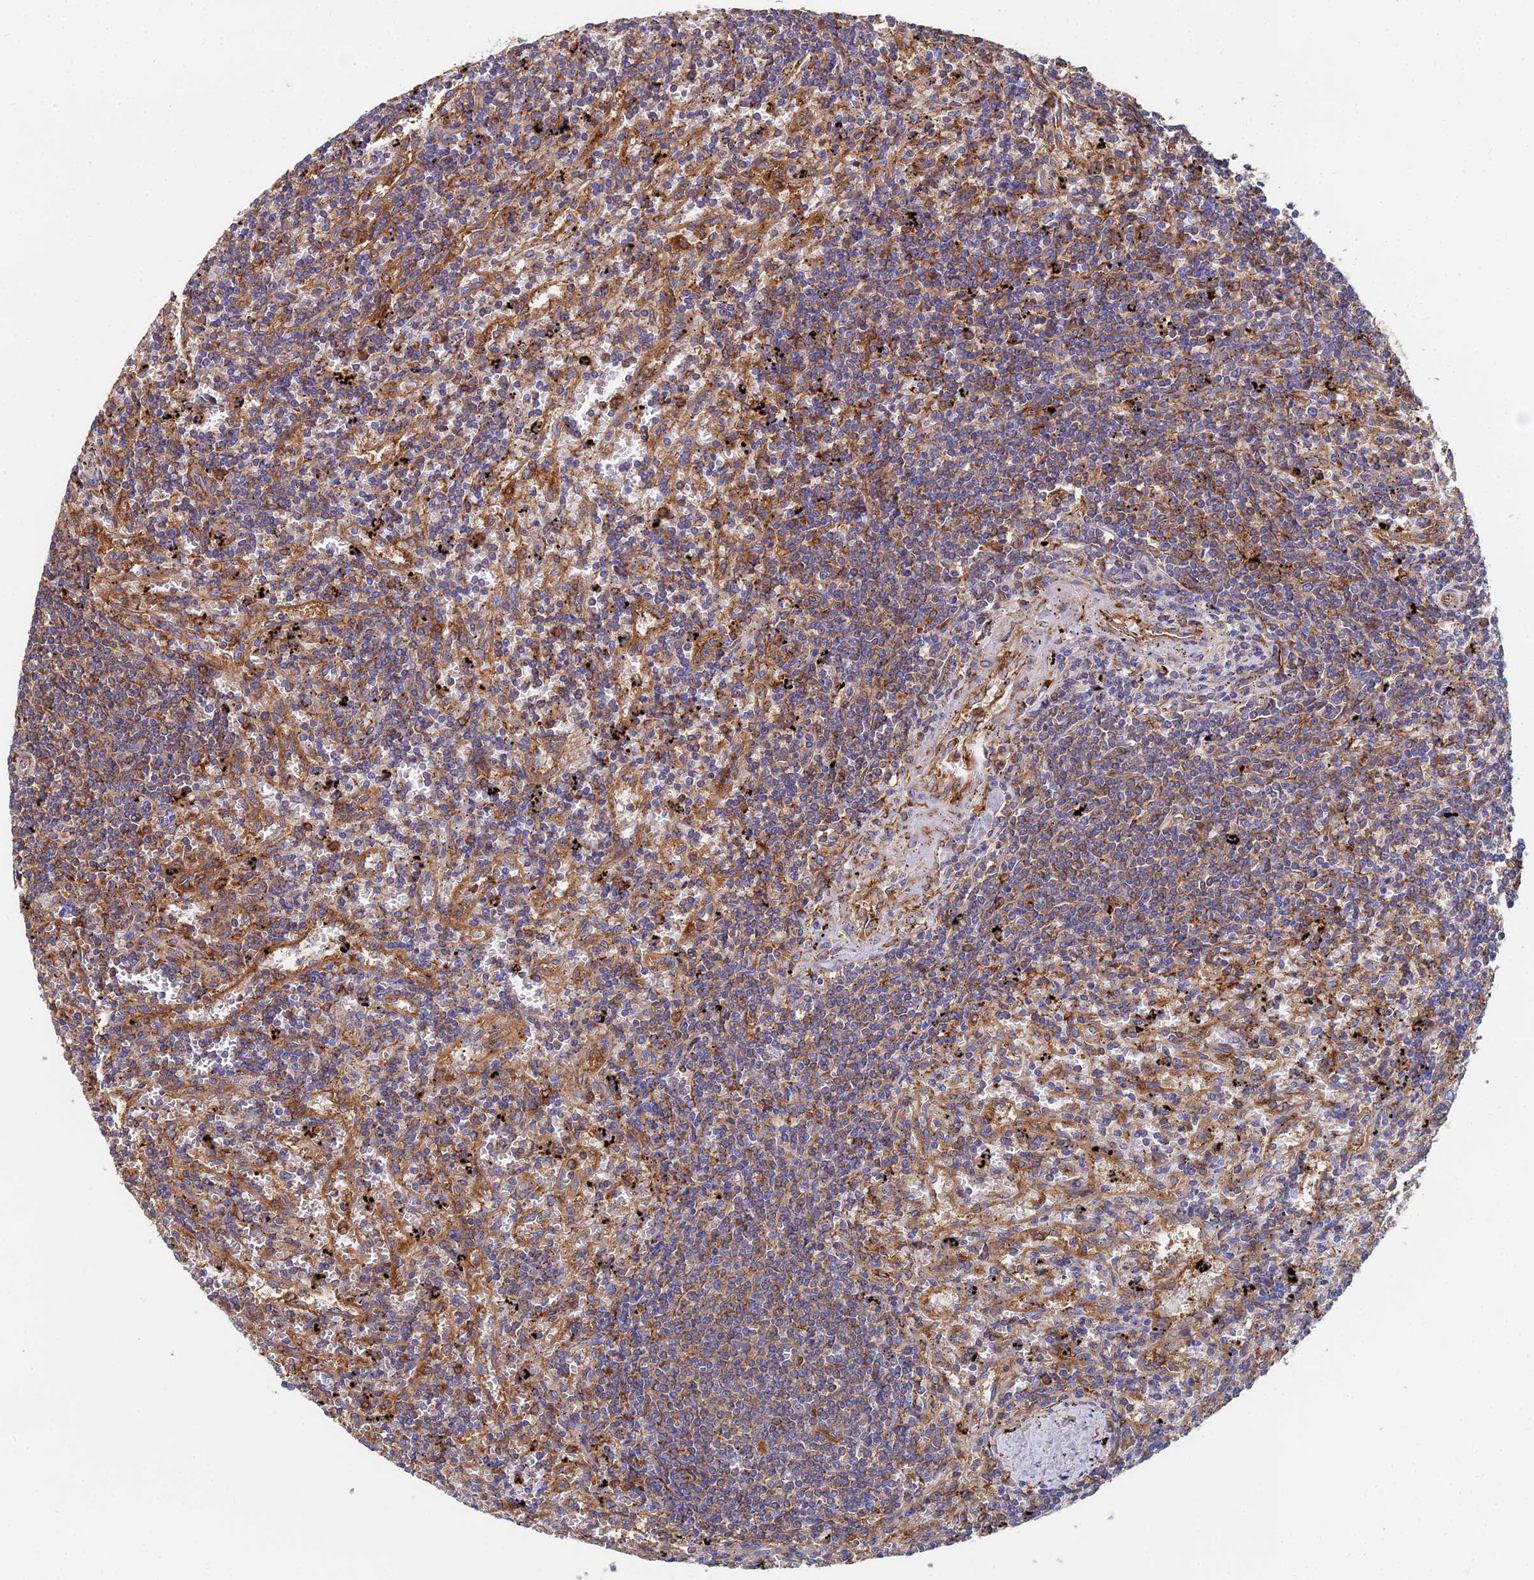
{"staining": {"intensity": "moderate", "quantity": "25%-75%", "location": "cytoplasmic/membranous"}, "tissue": "lymphoma", "cell_type": "Tumor cells", "image_type": "cancer", "snomed": [{"axis": "morphology", "description": "Malignant lymphoma, non-Hodgkin's type, Low grade"}, {"axis": "topography", "description": "Spleen"}], "caption": "This histopathology image reveals immunohistochemistry (IHC) staining of human low-grade malignant lymphoma, non-Hodgkin's type, with medium moderate cytoplasmic/membranous expression in approximately 25%-75% of tumor cells.", "gene": "GPR42", "patient": {"sex": "male", "age": 76}}